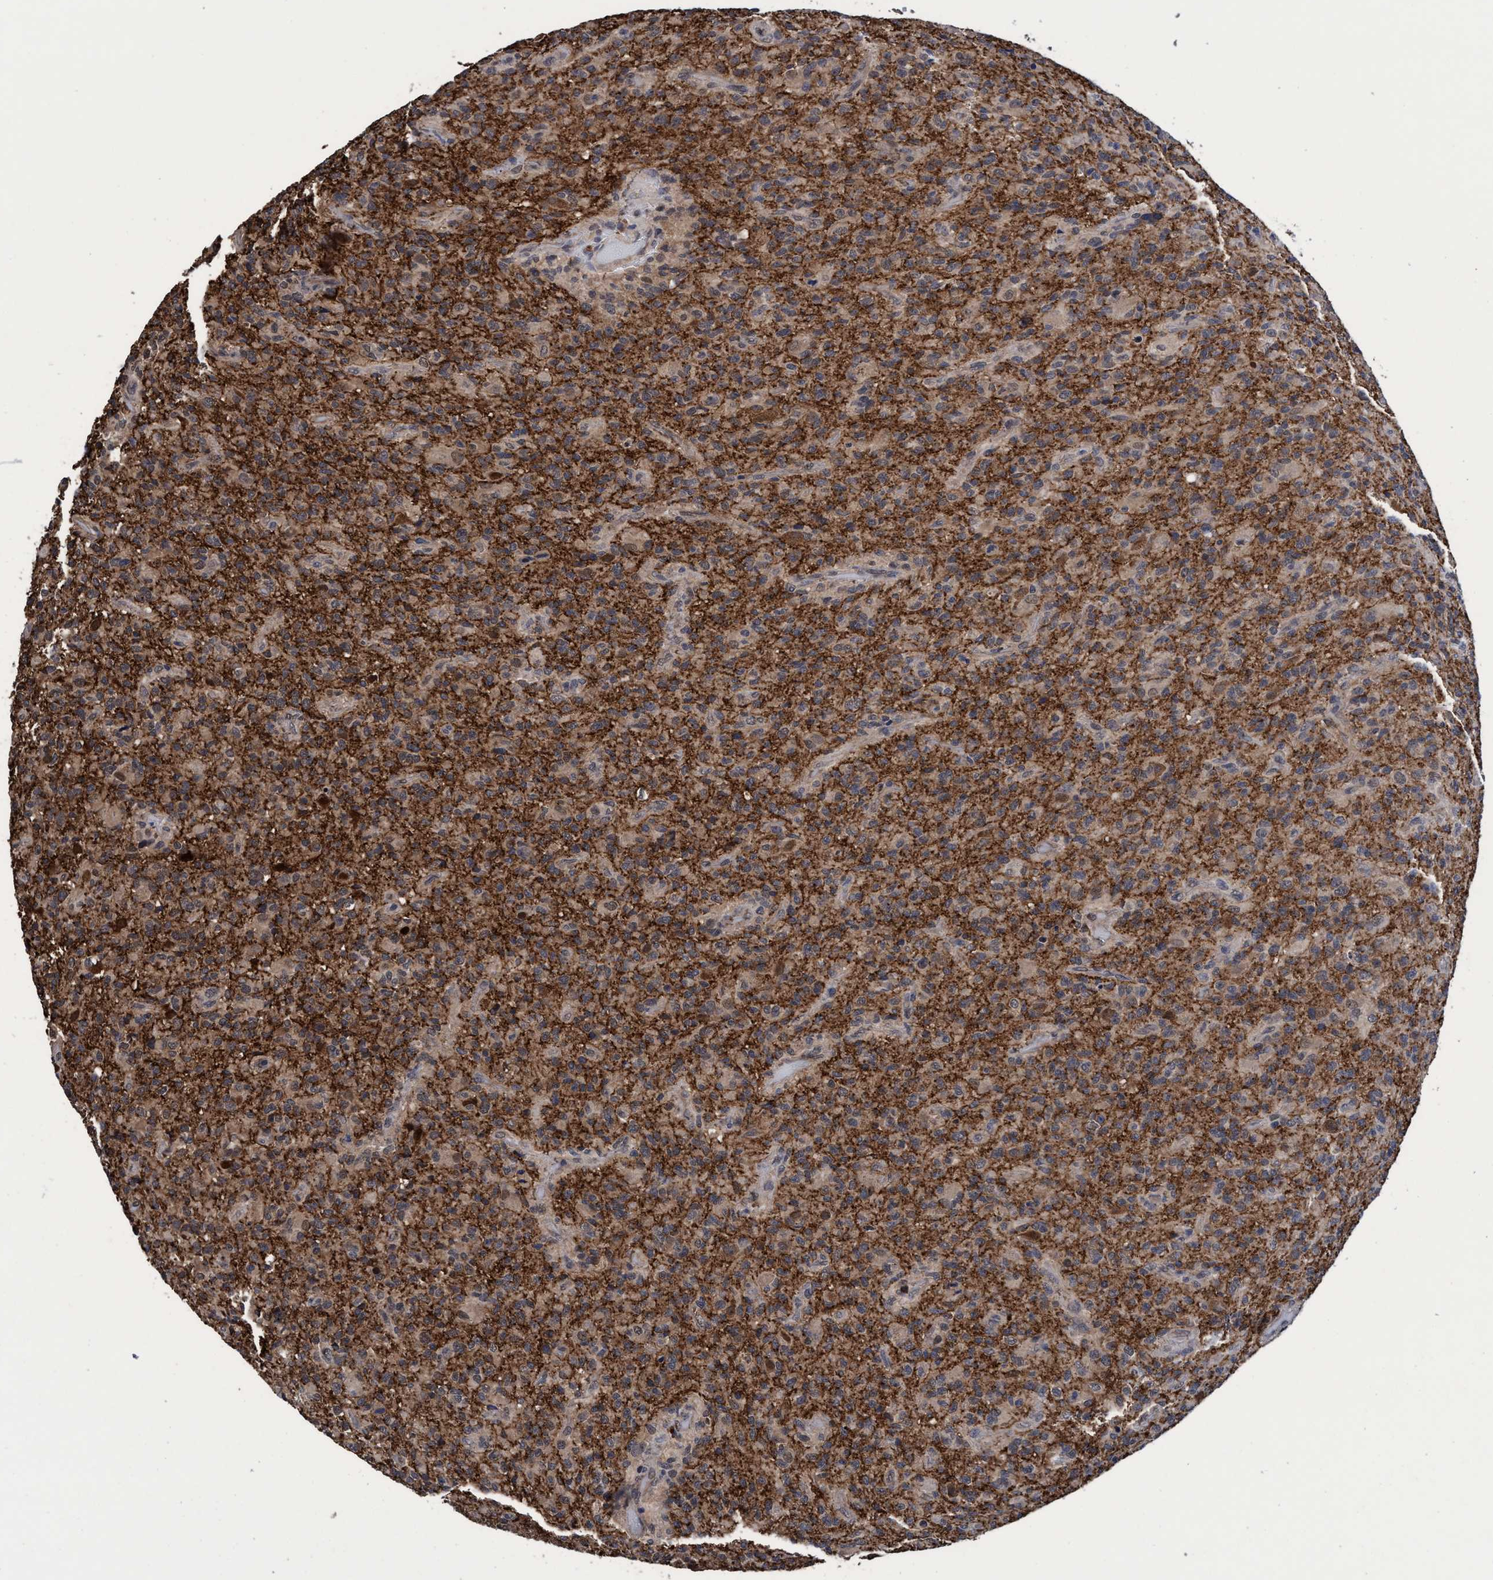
{"staining": {"intensity": "moderate", "quantity": ">75%", "location": "cytoplasmic/membranous"}, "tissue": "glioma", "cell_type": "Tumor cells", "image_type": "cancer", "snomed": [{"axis": "morphology", "description": "Glioma, malignant, High grade"}, {"axis": "topography", "description": "Brain"}], "caption": "Moderate cytoplasmic/membranous expression for a protein is appreciated in about >75% of tumor cells of high-grade glioma (malignant) using IHC.", "gene": "PSMD12", "patient": {"sex": "male", "age": 71}}